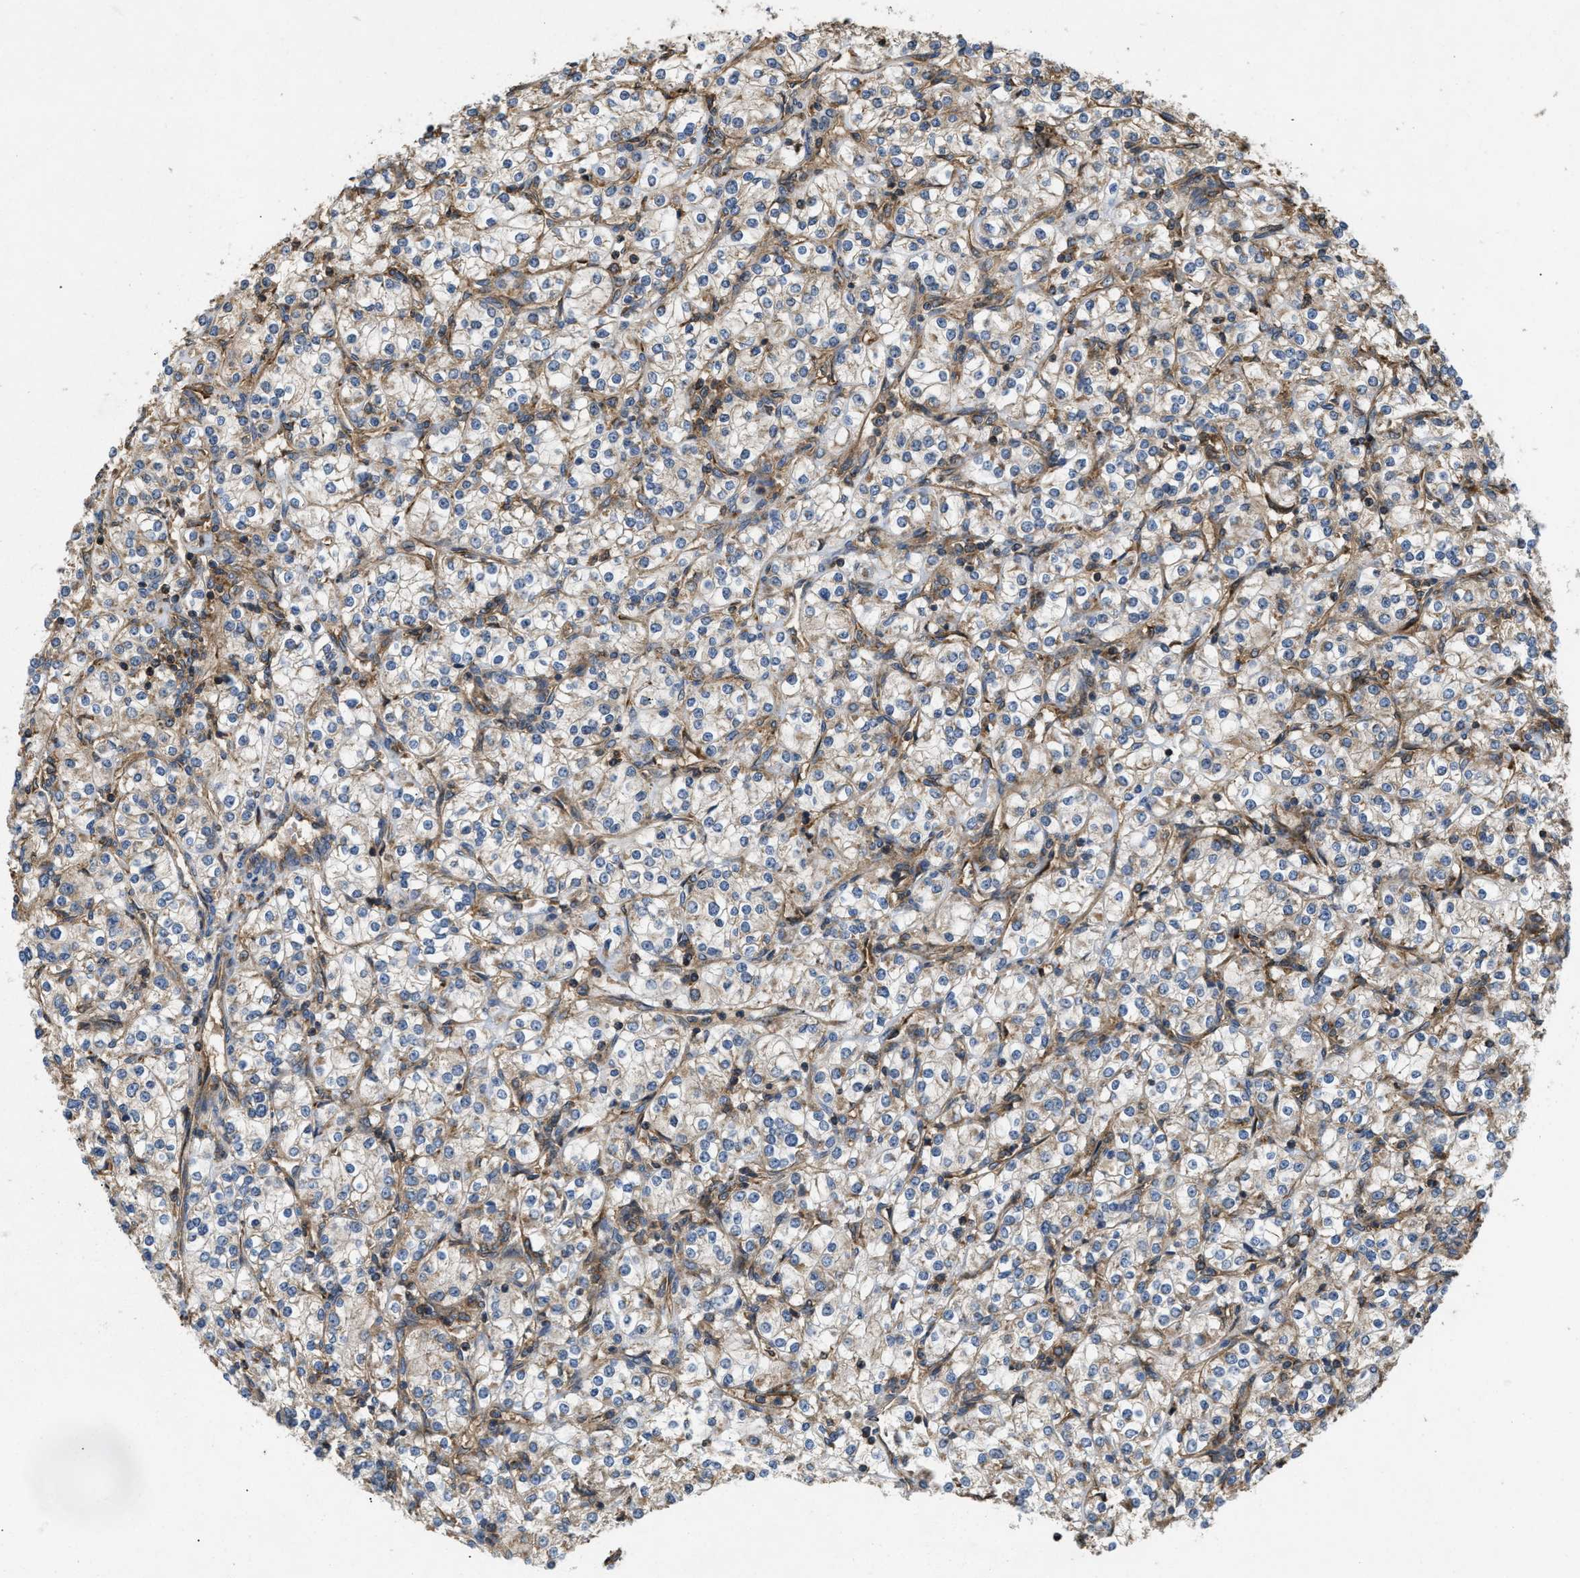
{"staining": {"intensity": "weak", "quantity": "25%-75%", "location": "cytoplasmic/membranous"}, "tissue": "renal cancer", "cell_type": "Tumor cells", "image_type": "cancer", "snomed": [{"axis": "morphology", "description": "Adenocarcinoma, NOS"}, {"axis": "topography", "description": "Kidney"}], "caption": "Human renal adenocarcinoma stained with a brown dye displays weak cytoplasmic/membranous positive staining in about 25%-75% of tumor cells.", "gene": "GNB4", "patient": {"sex": "male", "age": 77}}